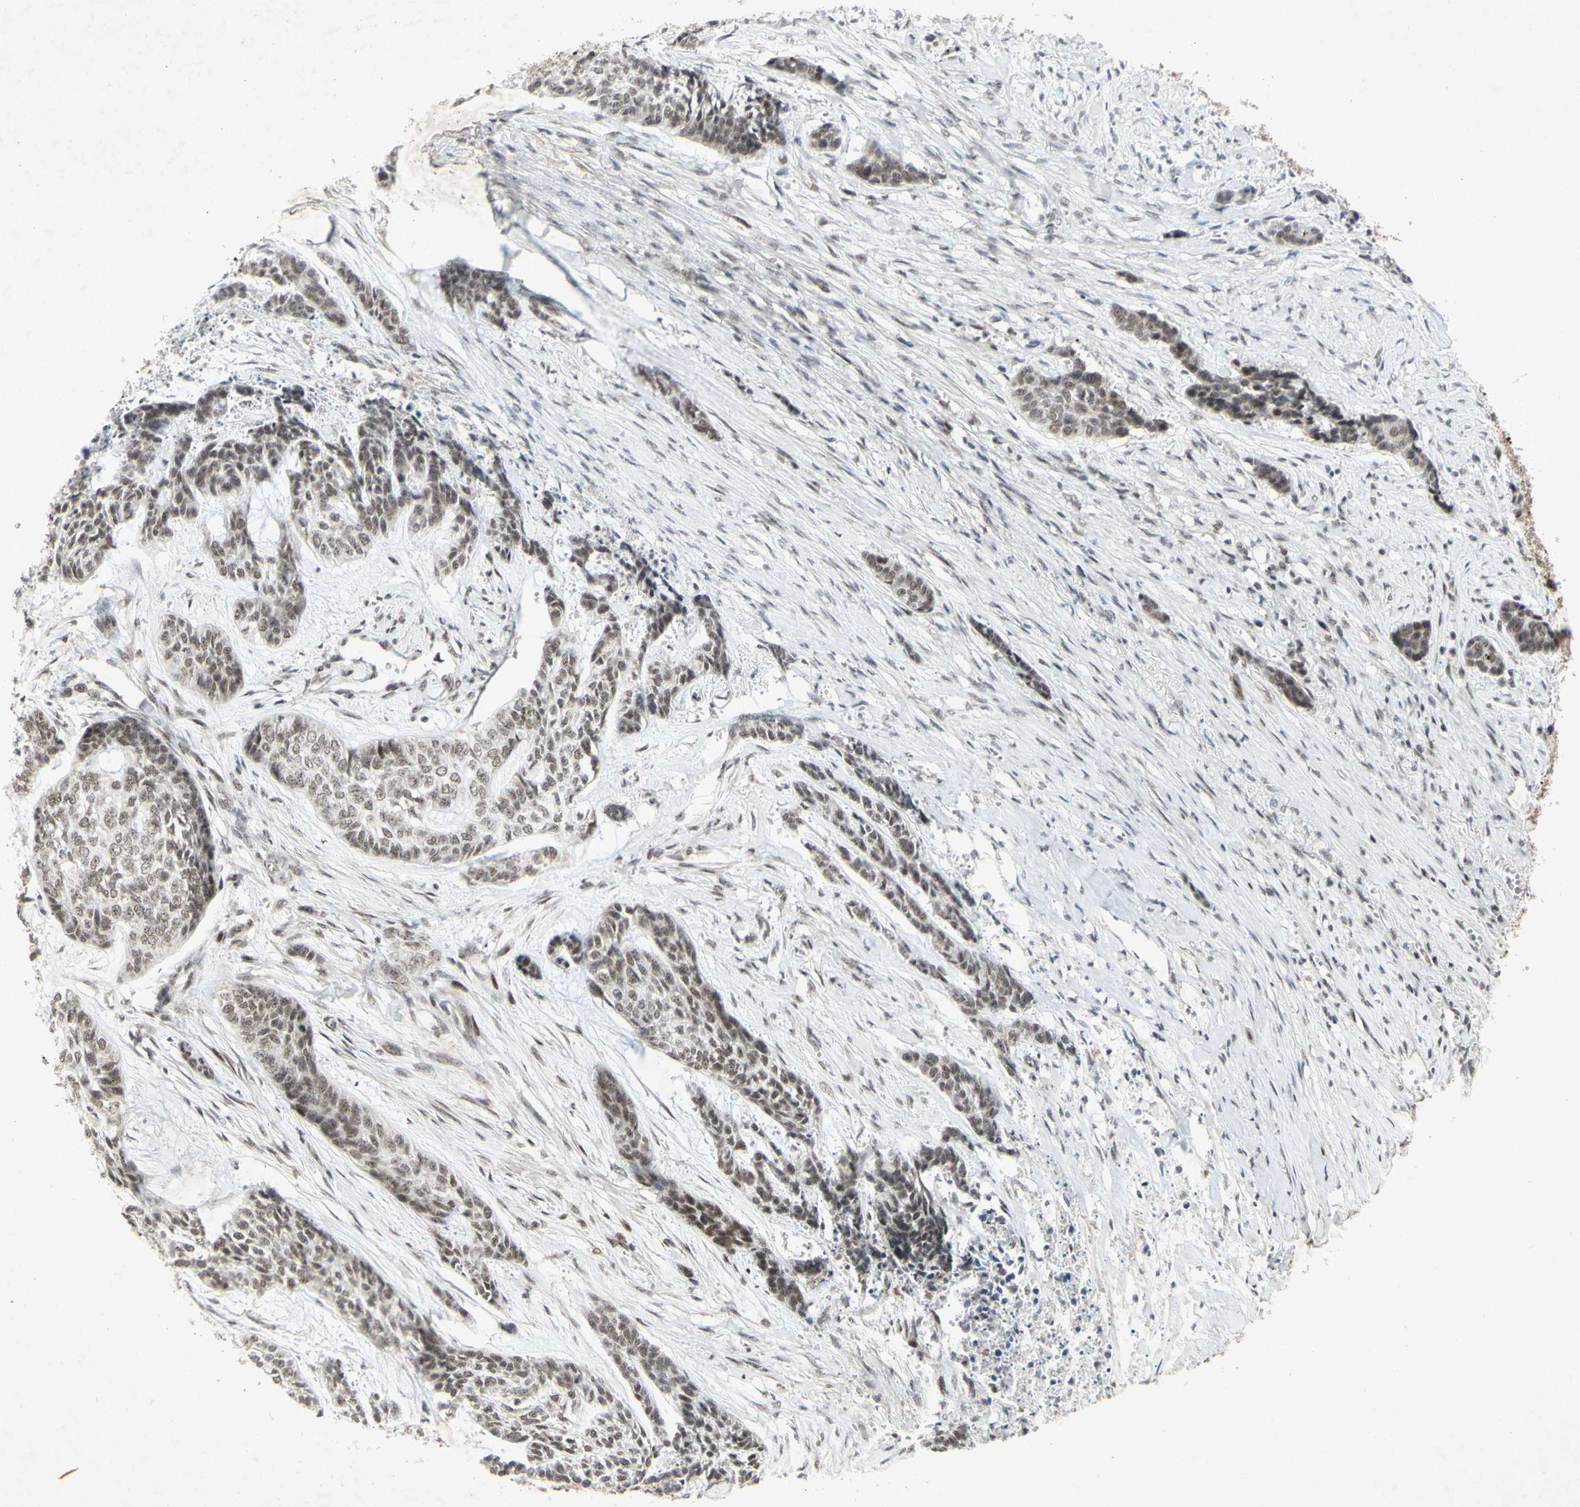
{"staining": {"intensity": "moderate", "quantity": "25%-75%", "location": "nuclear"}, "tissue": "skin cancer", "cell_type": "Tumor cells", "image_type": "cancer", "snomed": [{"axis": "morphology", "description": "Basal cell carcinoma"}, {"axis": "topography", "description": "Skin"}], "caption": "Immunohistochemical staining of human skin cancer (basal cell carcinoma) exhibits medium levels of moderate nuclear protein positivity in approximately 25%-75% of tumor cells.", "gene": "CENPB", "patient": {"sex": "female", "age": 64}}